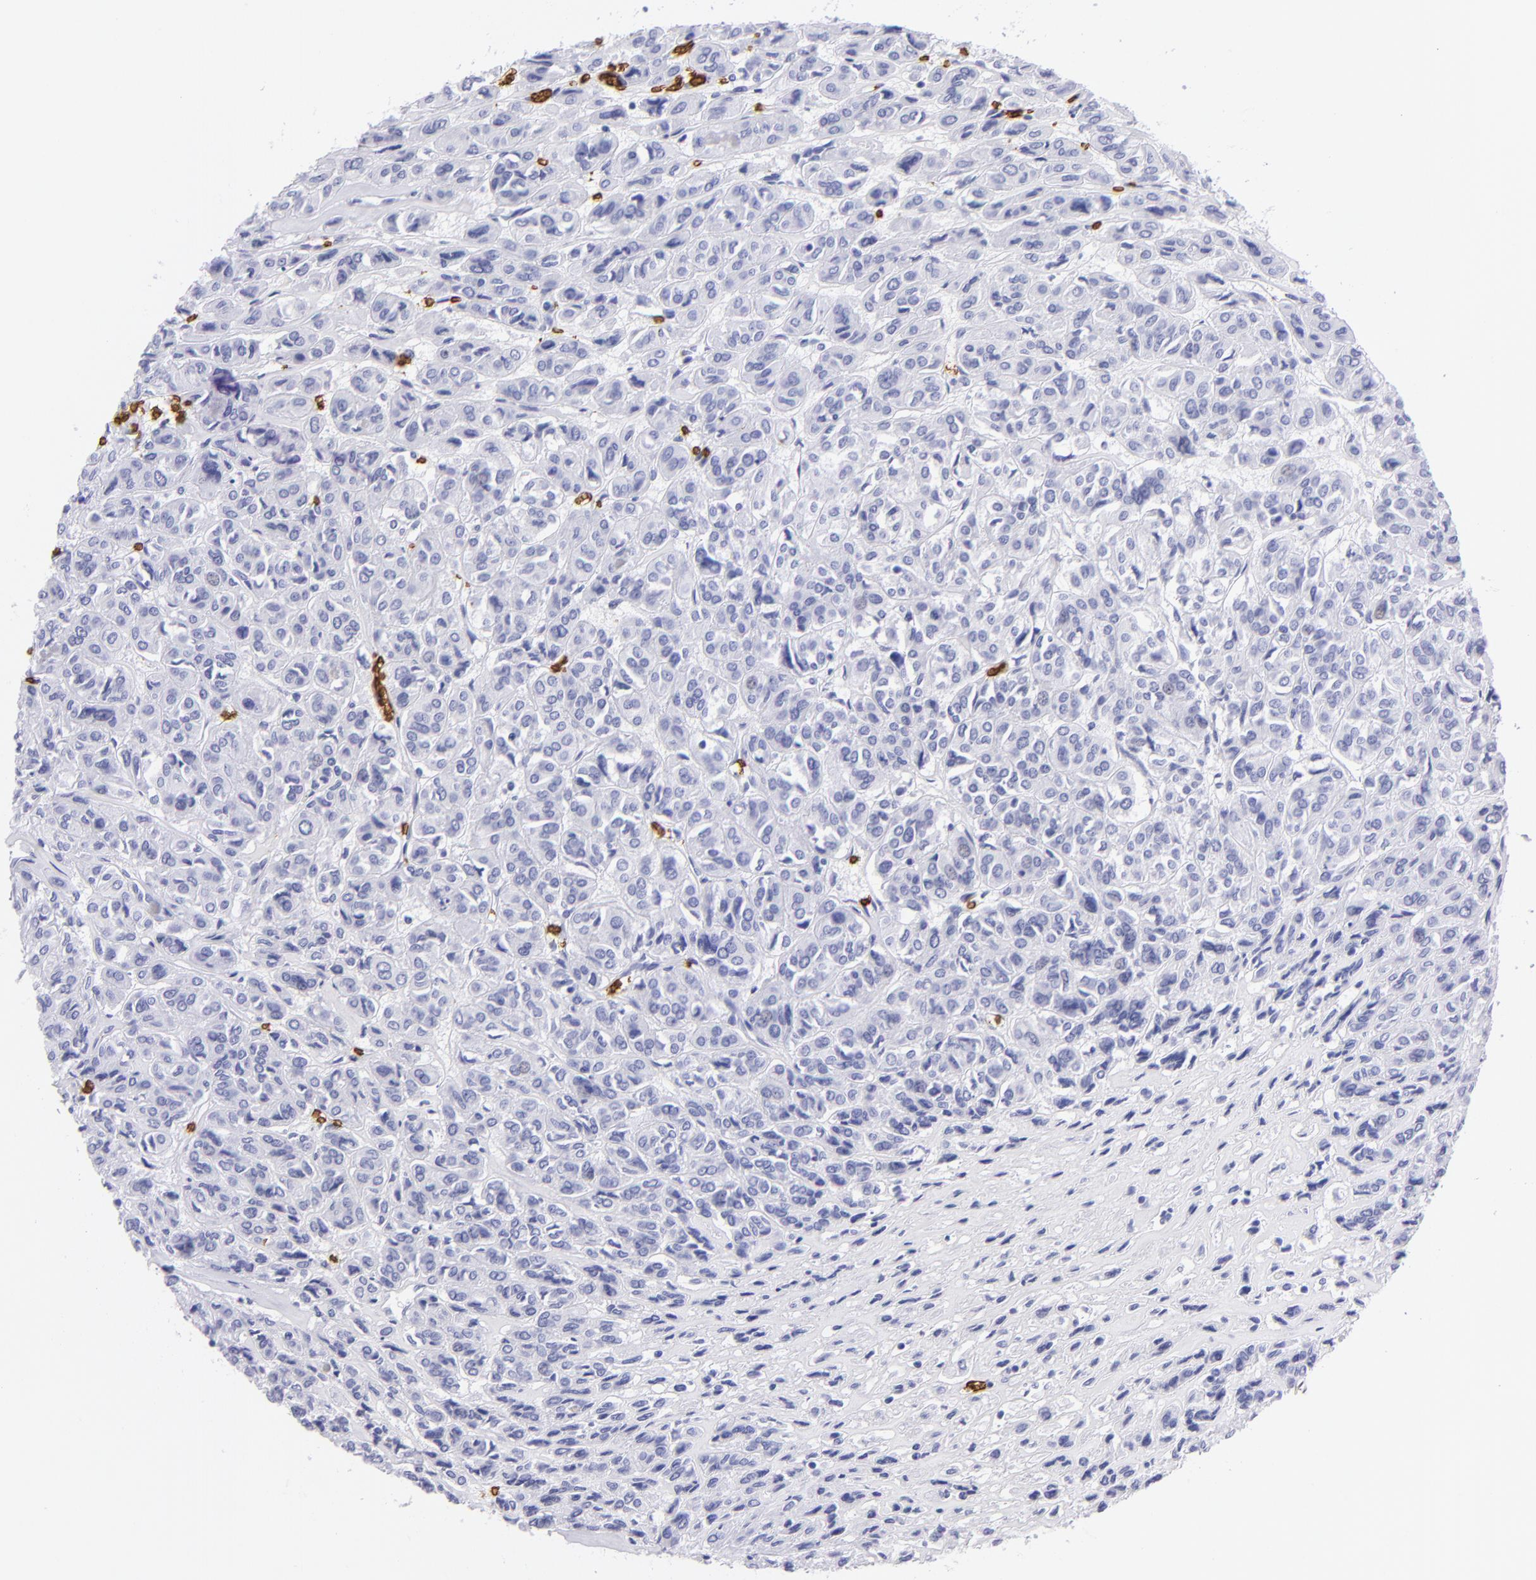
{"staining": {"intensity": "negative", "quantity": "none", "location": "none"}, "tissue": "thyroid cancer", "cell_type": "Tumor cells", "image_type": "cancer", "snomed": [{"axis": "morphology", "description": "Follicular adenoma carcinoma, NOS"}, {"axis": "topography", "description": "Thyroid gland"}], "caption": "IHC of human thyroid cancer (follicular adenoma carcinoma) shows no positivity in tumor cells. (DAB immunohistochemistry visualized using brightfield microscopy, high magnification).", "gene": "GYPA", "patient": {"sex": "female", "age": 71}}